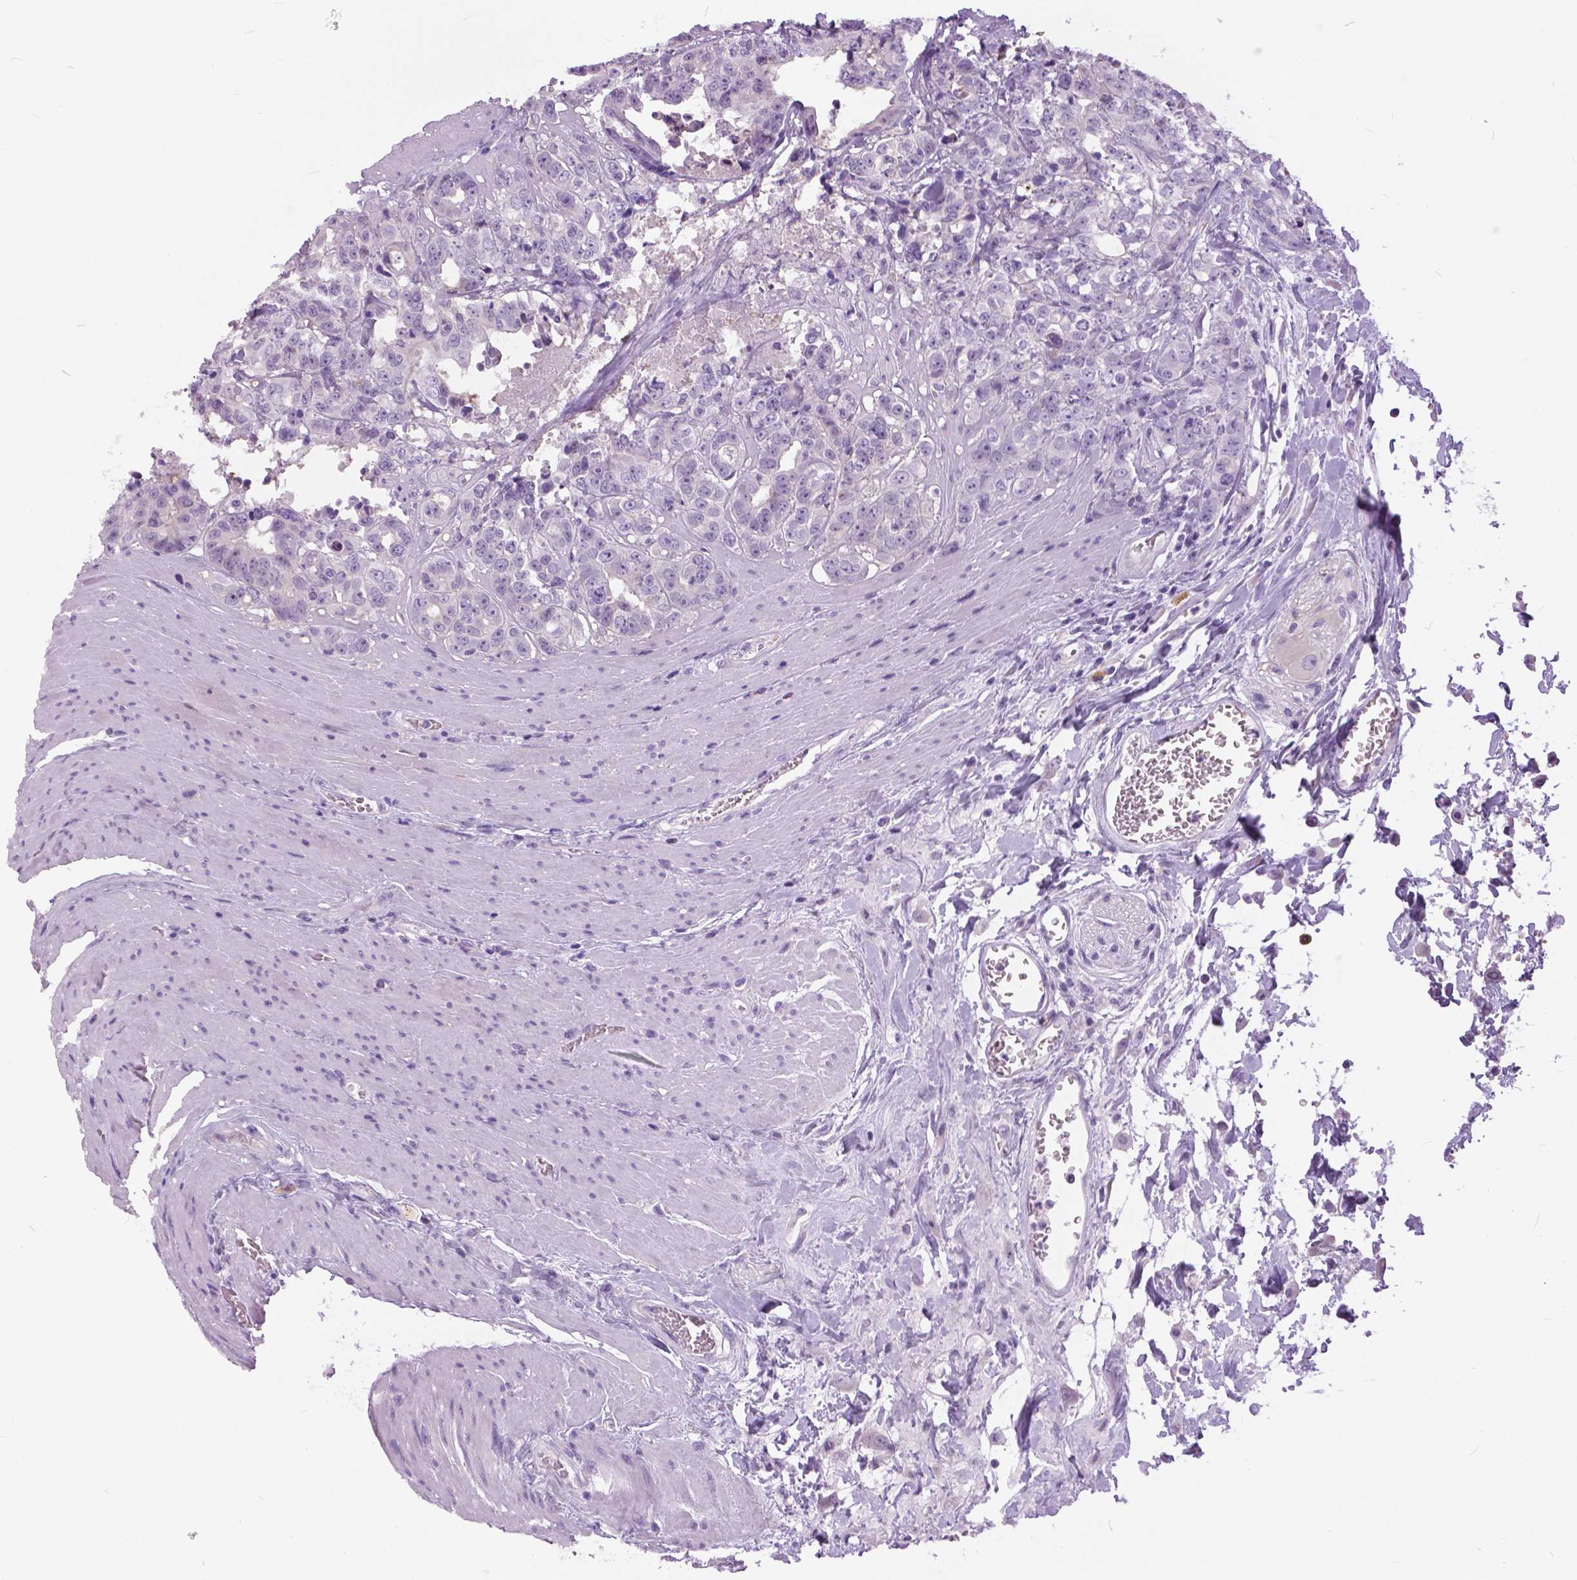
{"staining": {"intensity": "negative", "quantity": "none", "location": "none"}, "tissue": "colorectal cancer", "cell_type": "Tumor cells", "image_type": "cancer", "snomed": [{"axis": "morphology", "description": "Adenocarcinoma, NOS"}, {"axis": "topography", "description": "Rectum"}], "caption": "Colorectal cancer (adenocarcinoma) was stained to show a protein in brown. There is no significant positivity in tumor cells.", "gene": "TP53TG5", "patient": {"sex": "female", "age": 62}}